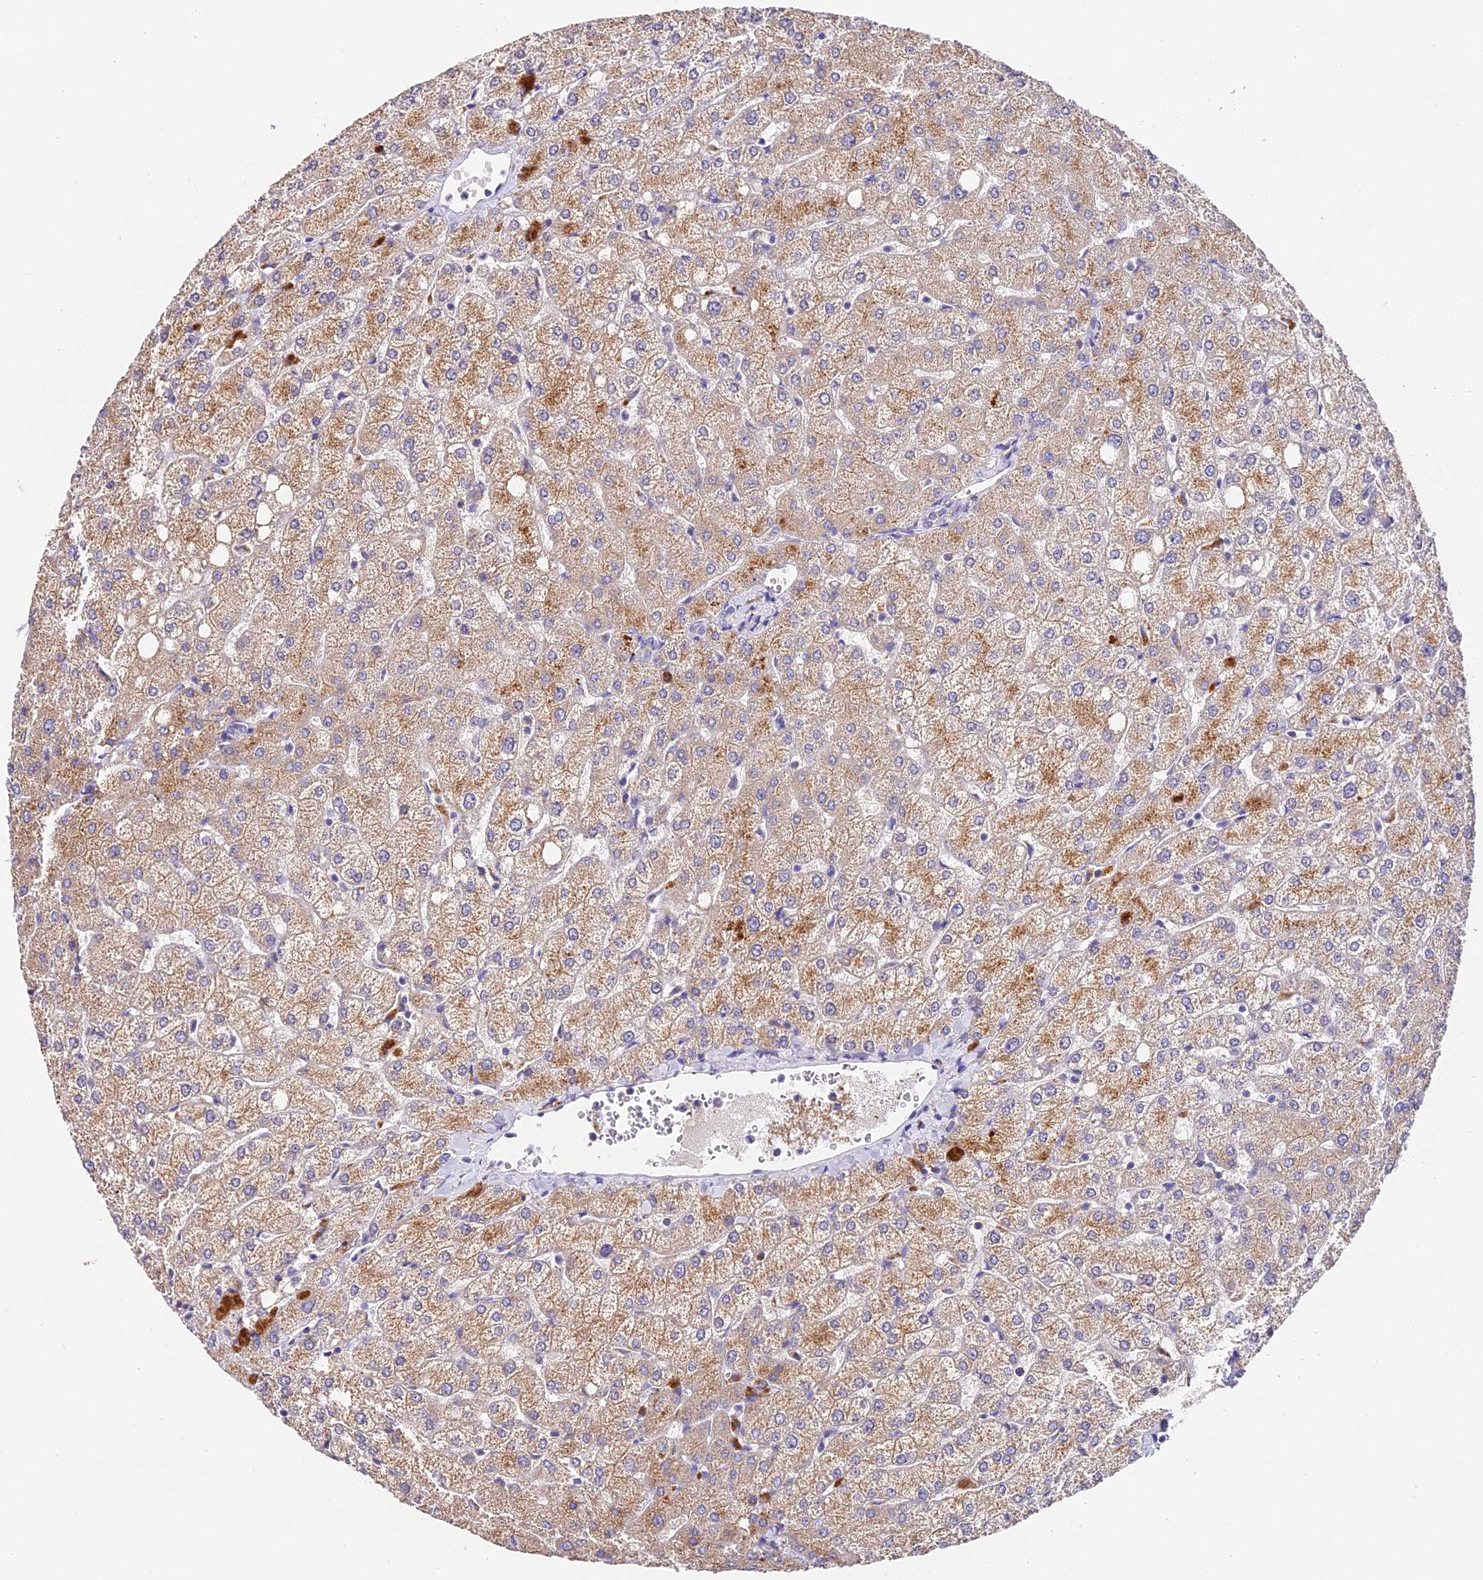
{"staining": {"intensity": "negative", "quantity": "none", "location": "none"}, "tissue": "liver", "cell_type": "Cholangiocytes", "image_type": "normal", "snomed": [{"axis": "morphology", "description": "Normal tissue, NOS"}, {"axis": "topography", "description": "Liver"}], "caption": "There is no significant expression in cholangiocytes of liver. (Stains: DAB (3,3'-diaminobenzidine) immunohistochemistry with hematoxylin counter stain, Microscopy: brightfield microscopy at high magnification).", "gene": "LYPD6", "patient": {"sex": "female", "age": 54}}